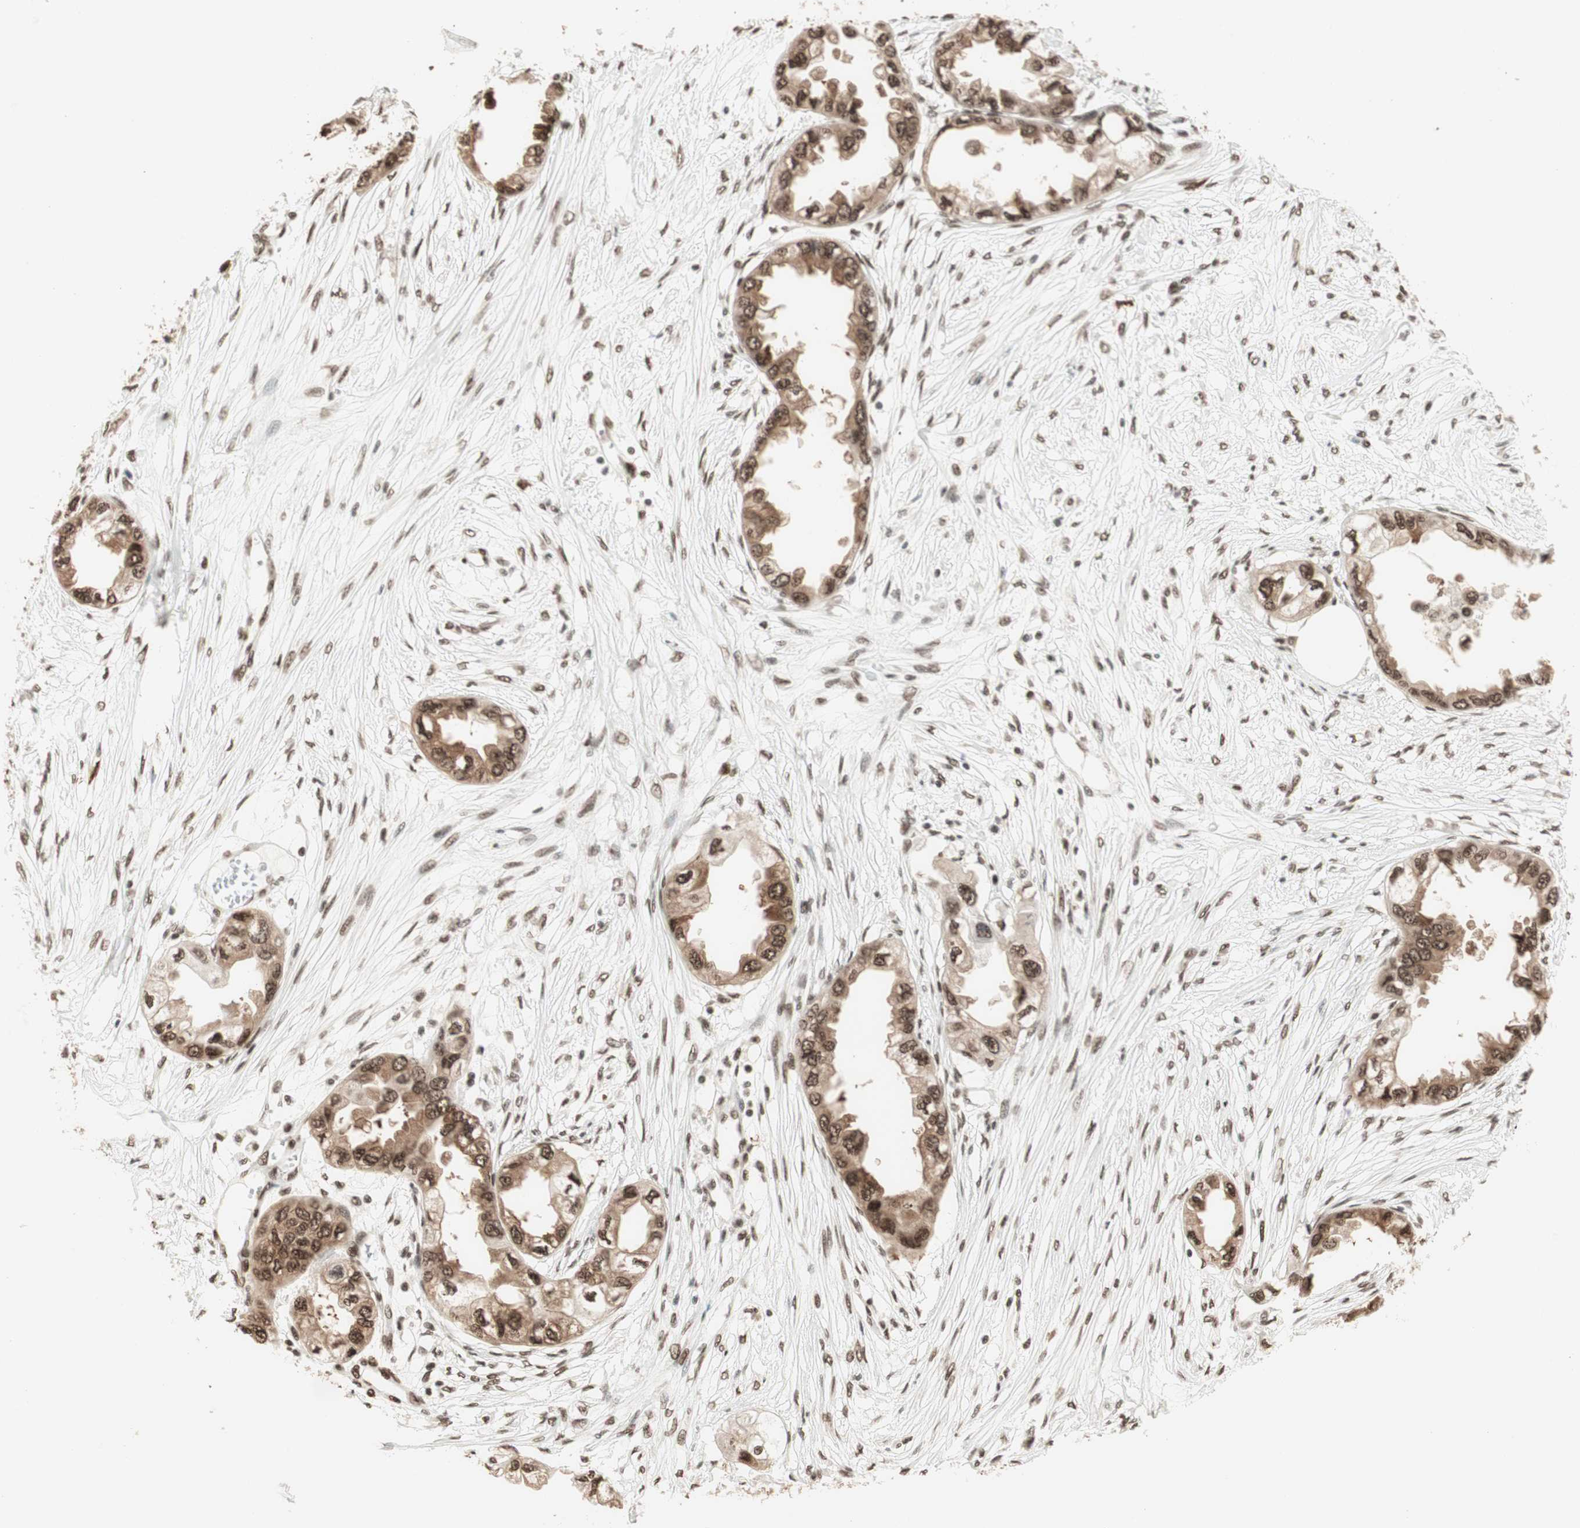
{"staining": {"intensity": "moderate", "quantity": ">75%", "location": "cytoplasmic/membranous,nuclear"}, "tissue": "endometrial cancer", "cell_type": "Tumor cells", "image_type": "cancer", "snomed": [{"axis": "morphology", "description": "Adenocarcinoma, NOS"}, {"axis": "topography", "description": "Endometrium"}], "caption": "A brown stain highlights moderate cytoplasmic/membranous and nuclear staining of a protein in human endometrial adenocarcinoma tumor cells.", "gene": "SMARCE1", "patient": {"sex": "female", "age": 67}}